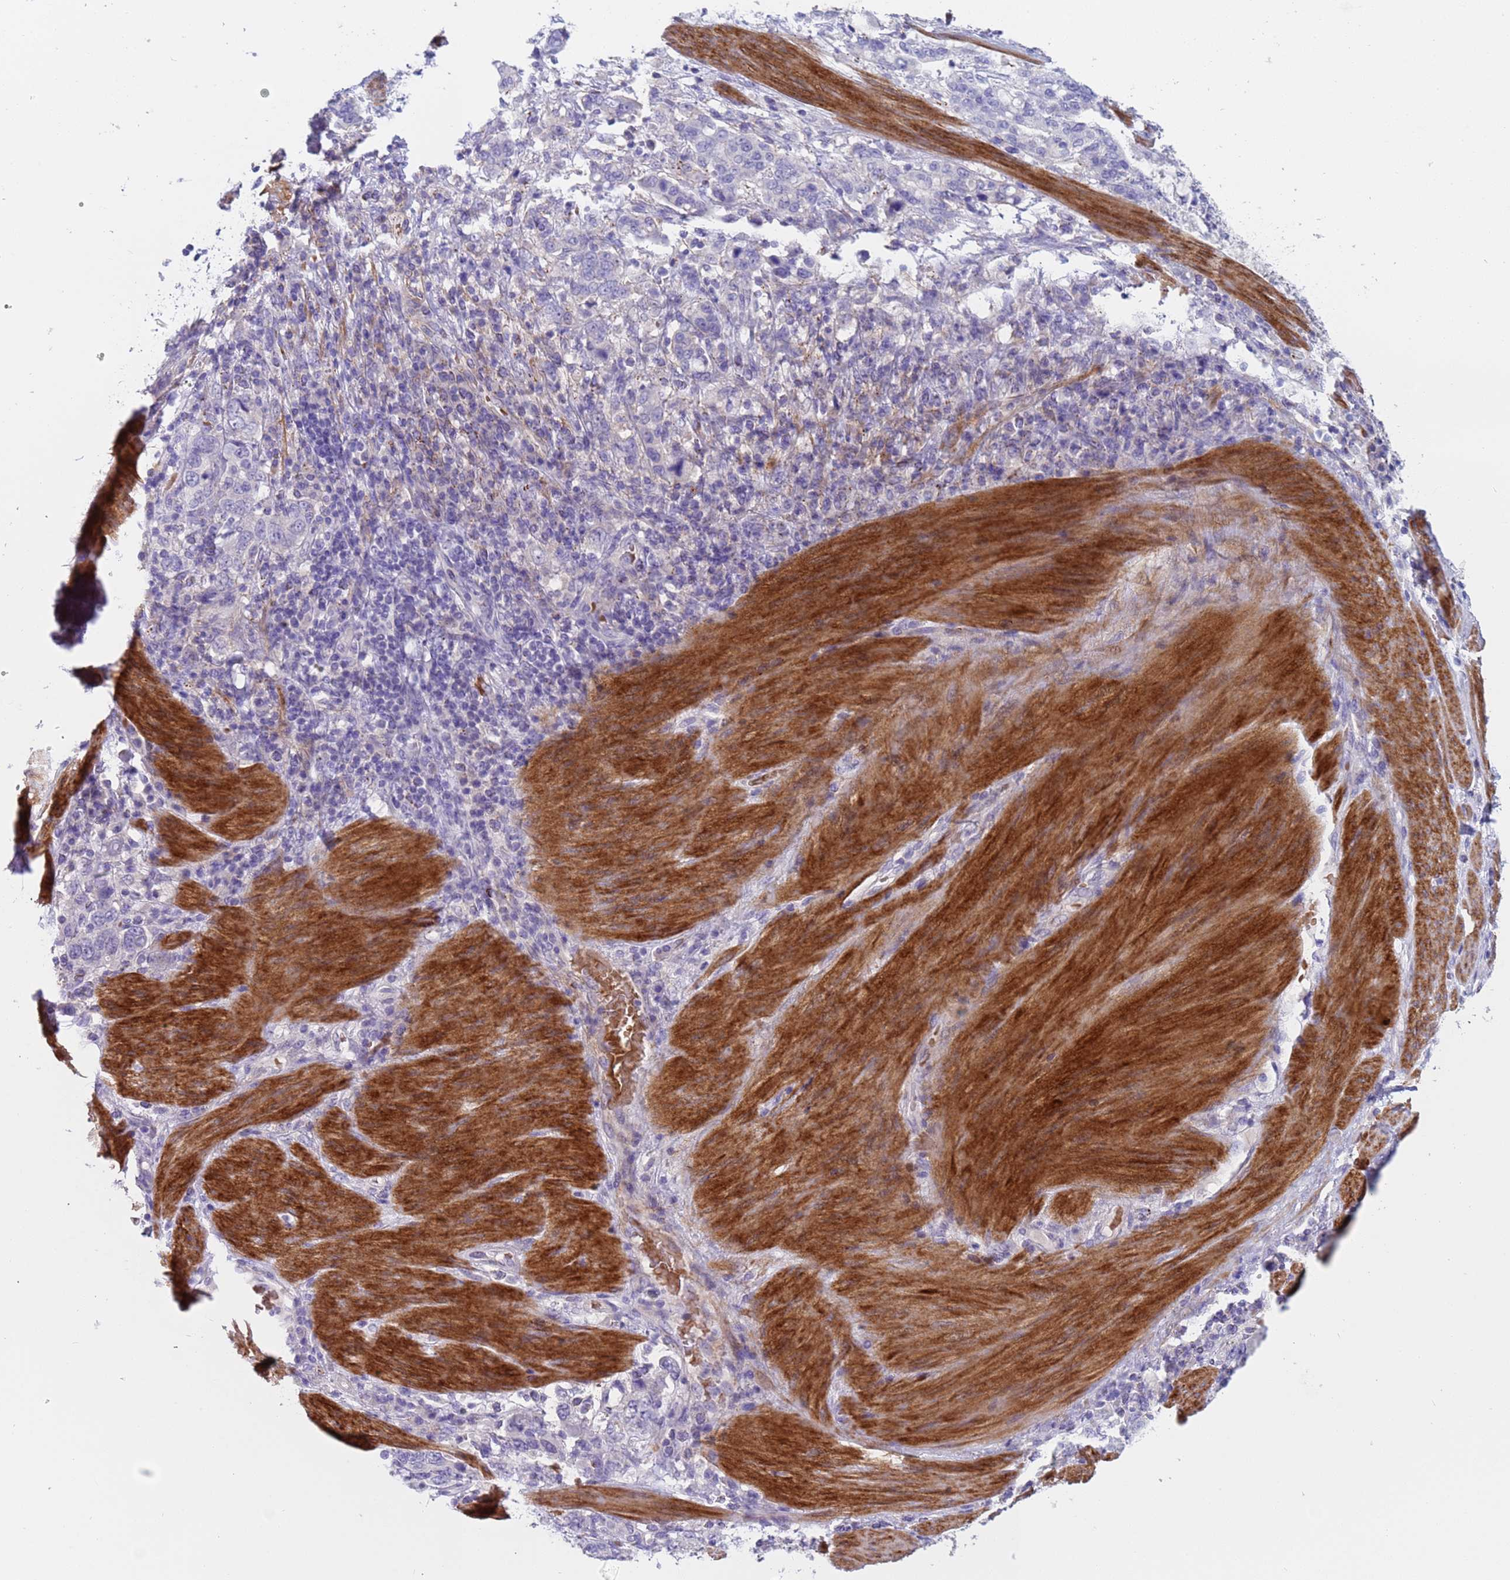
{"staining": {"intensity": "negative", "quantity": "none", "location": "none"}, "tissue": "stomach cancer", "cell_type": "Tumor cells", "image_type": "cancer", "snomed": [{"axis": "morphology", "description": "Adenocarcinoma, NOS"}, {"axis": "topography", "description": "Stomach, upper"}, {"axis": "topography", "description": "Stomach"}], "caption": "This is an IHC photomicrograph of human stomach adenocarcinoma. There is no positivity in tumor cells.", "gene": "KBTBD3", "patient": {"sex": "male", "age": 62}}